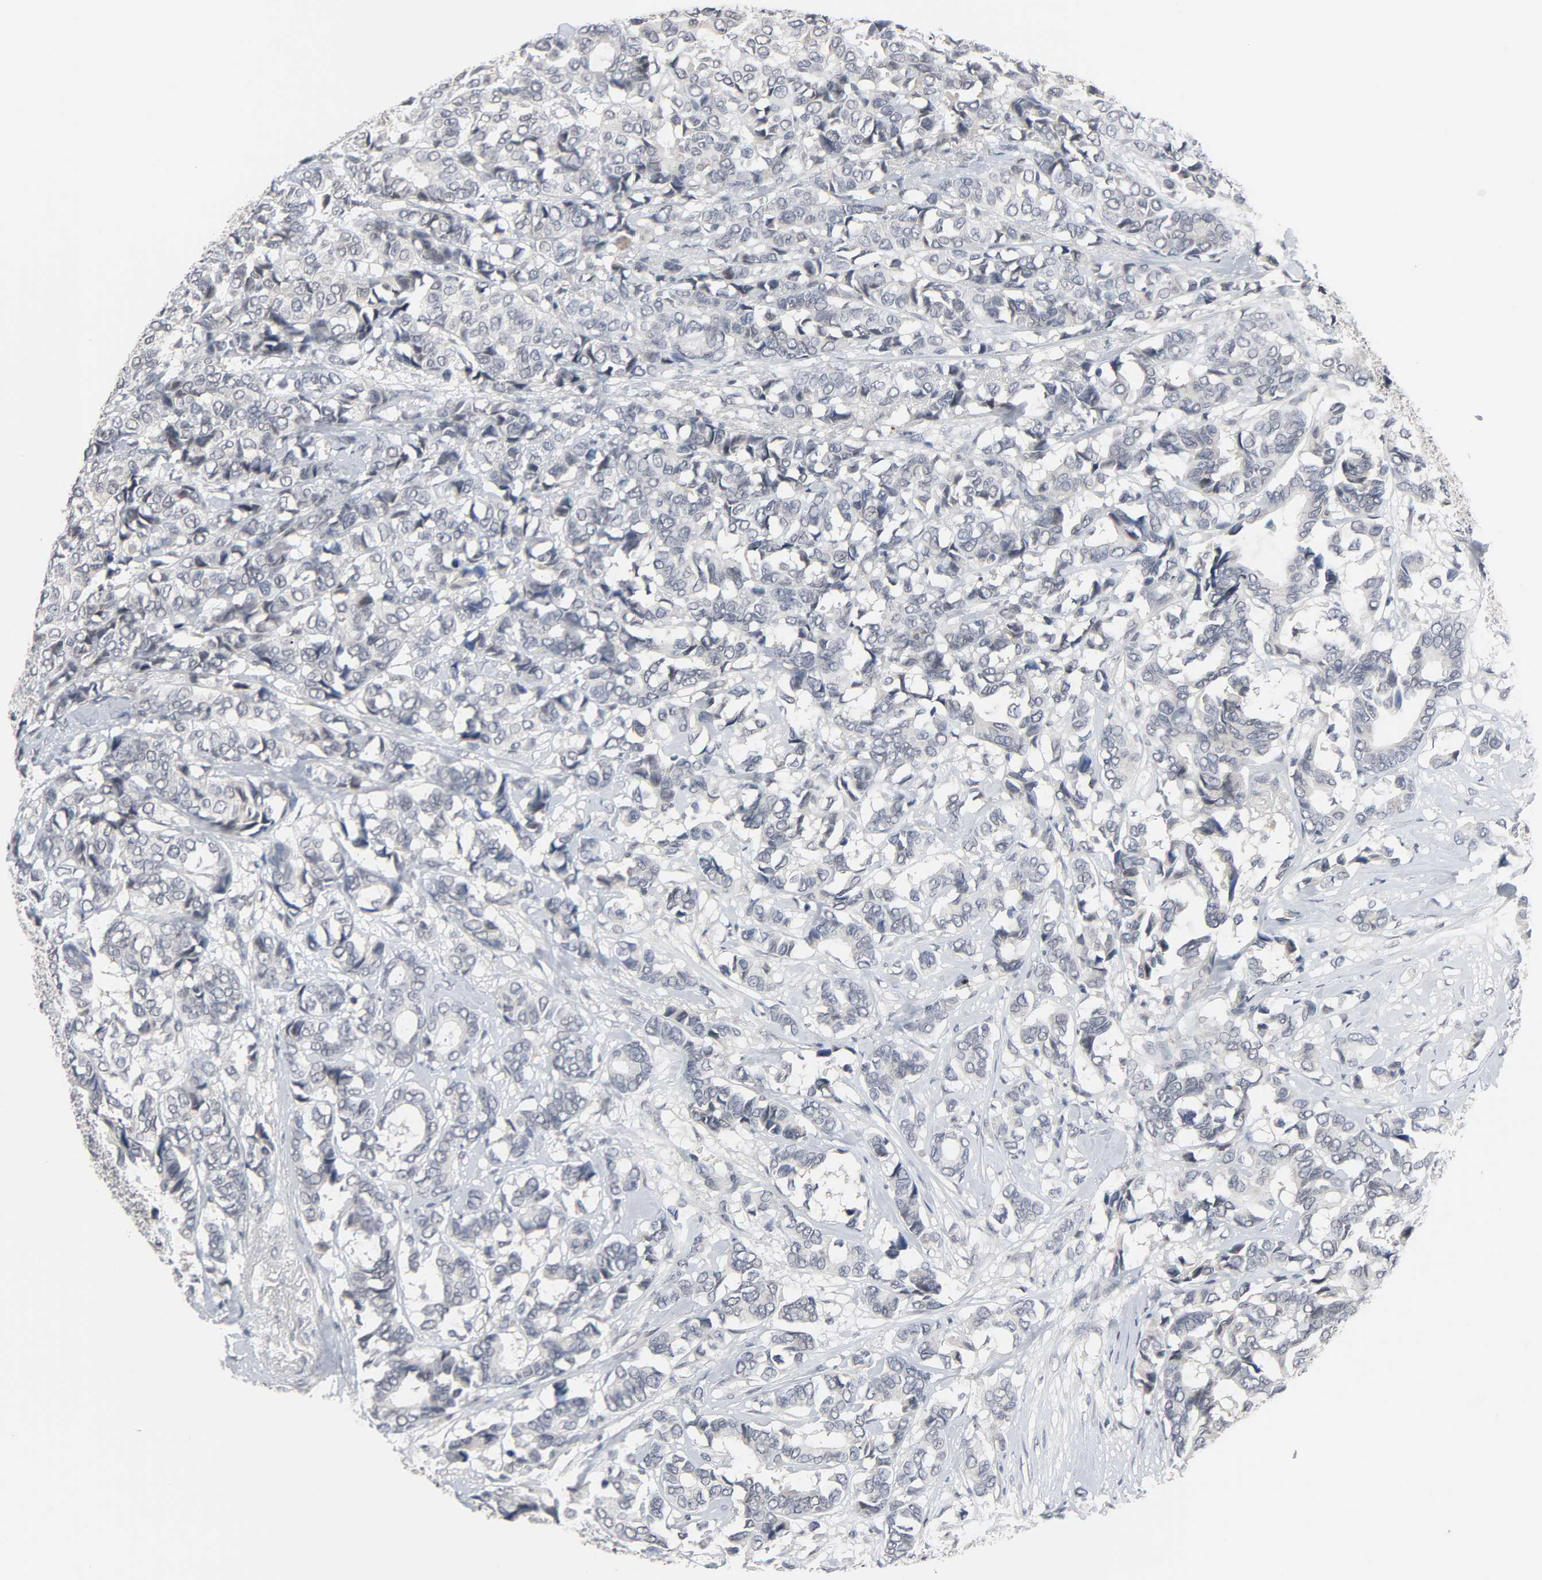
{"staining": {"intensity": "negative", "quantity": "none", "location": "none"}, "tissue": "breast cancer", "cell_type": "Tumor cells", "image_type": "cancer", "snomed": [{"axis": "morphology", "description": "Duct carcinoma"}, {"axis": "topography", "description": "Breast"}], "caption": "The micrograph reveals no significant staining in tumor cells of breast intraductal carcinoma.", "gene": "MT3", "patient": {"sex": "female", "age": 87}}